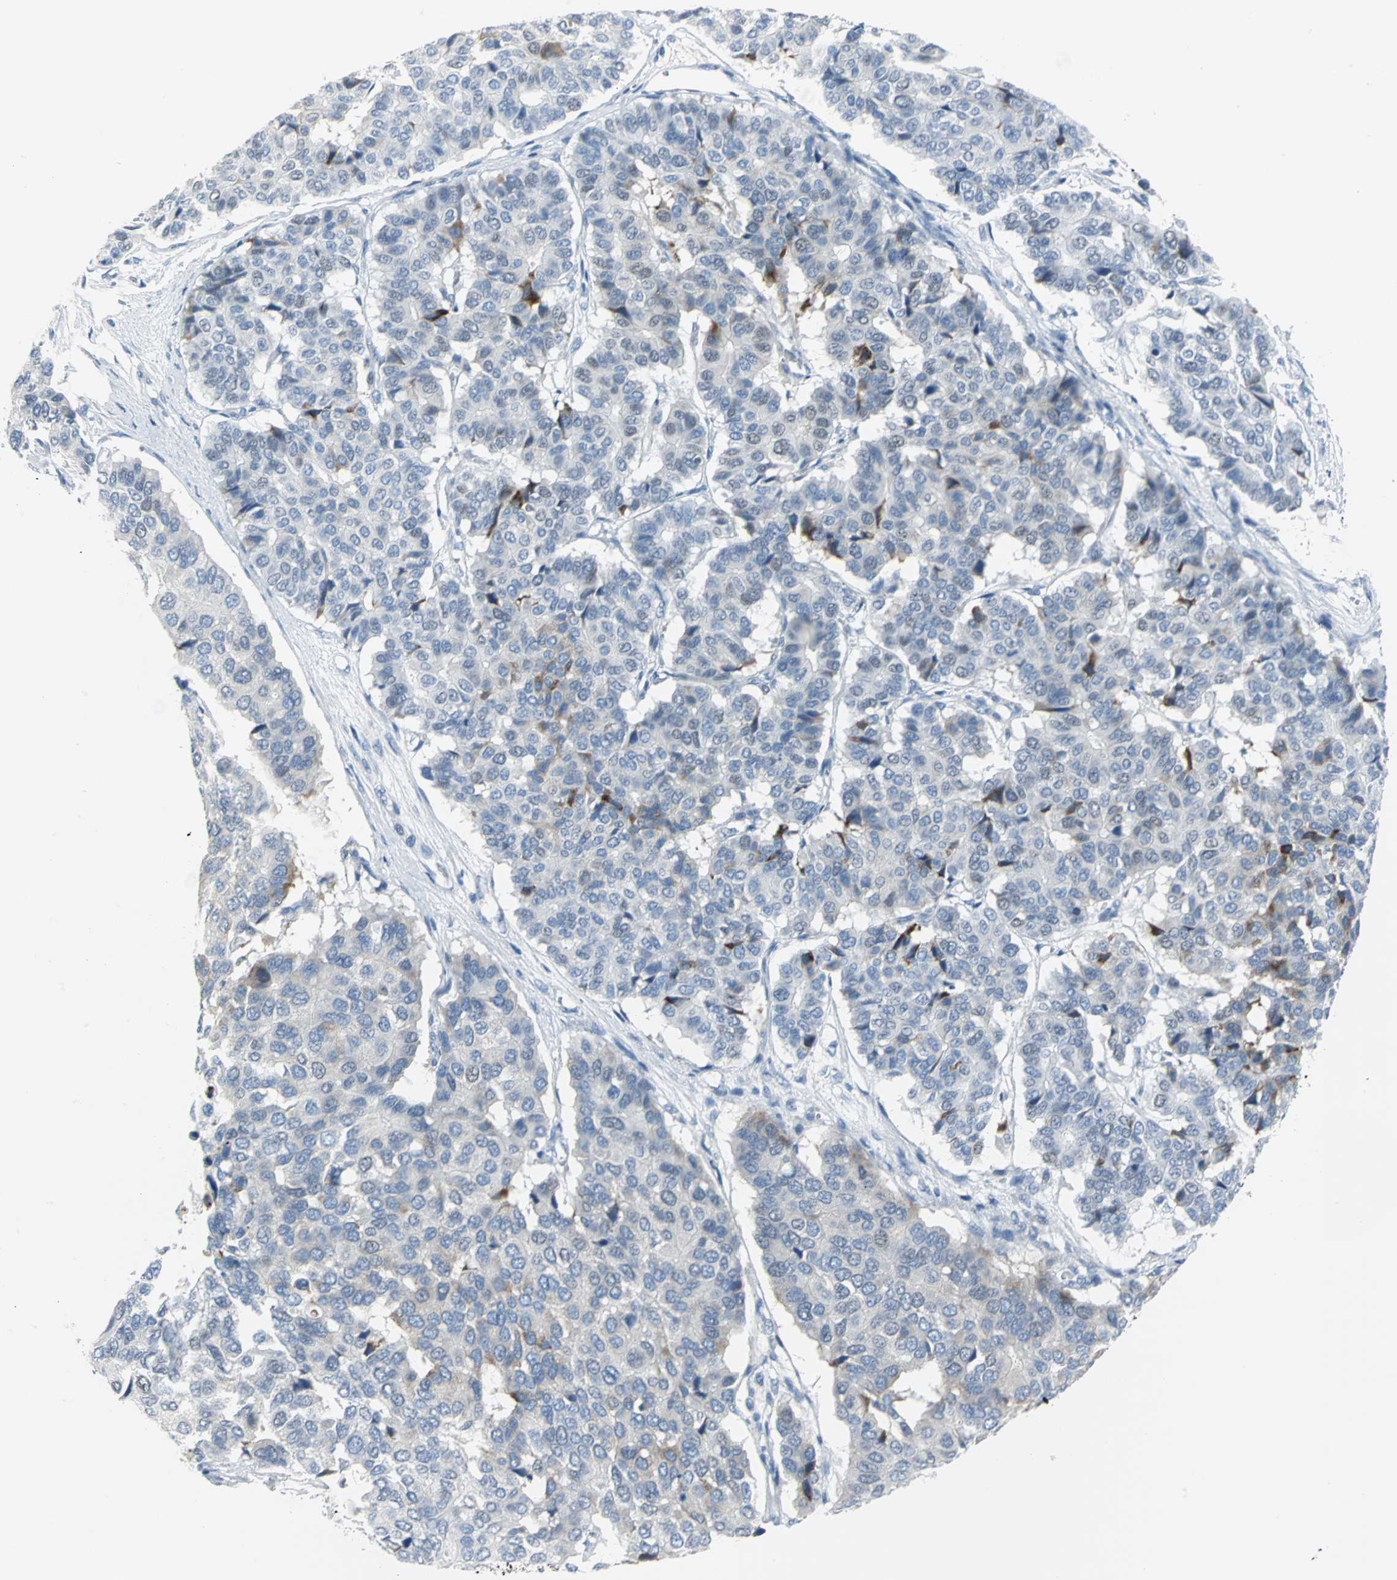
{"staining": {"intensity": "negative", "quantity": "none", "location": "none"}, "tissue": "pancreatic cancer", "cell_type": "Tumor cells", "image_type": "cancer", "snomed": [{"axis": "morphology", "description": "Adenocarcinoma, NOS"}, {"axis": "topography", "description": "Pancreas"}], "caption": "Protein analysis of adenocarcinoma (pancreatic) exhibits no significant expression in tumor cells. (DAB IHC, high magnification).", "gene": "MCM3", "patient": {"sex": "male", "age": 50}}